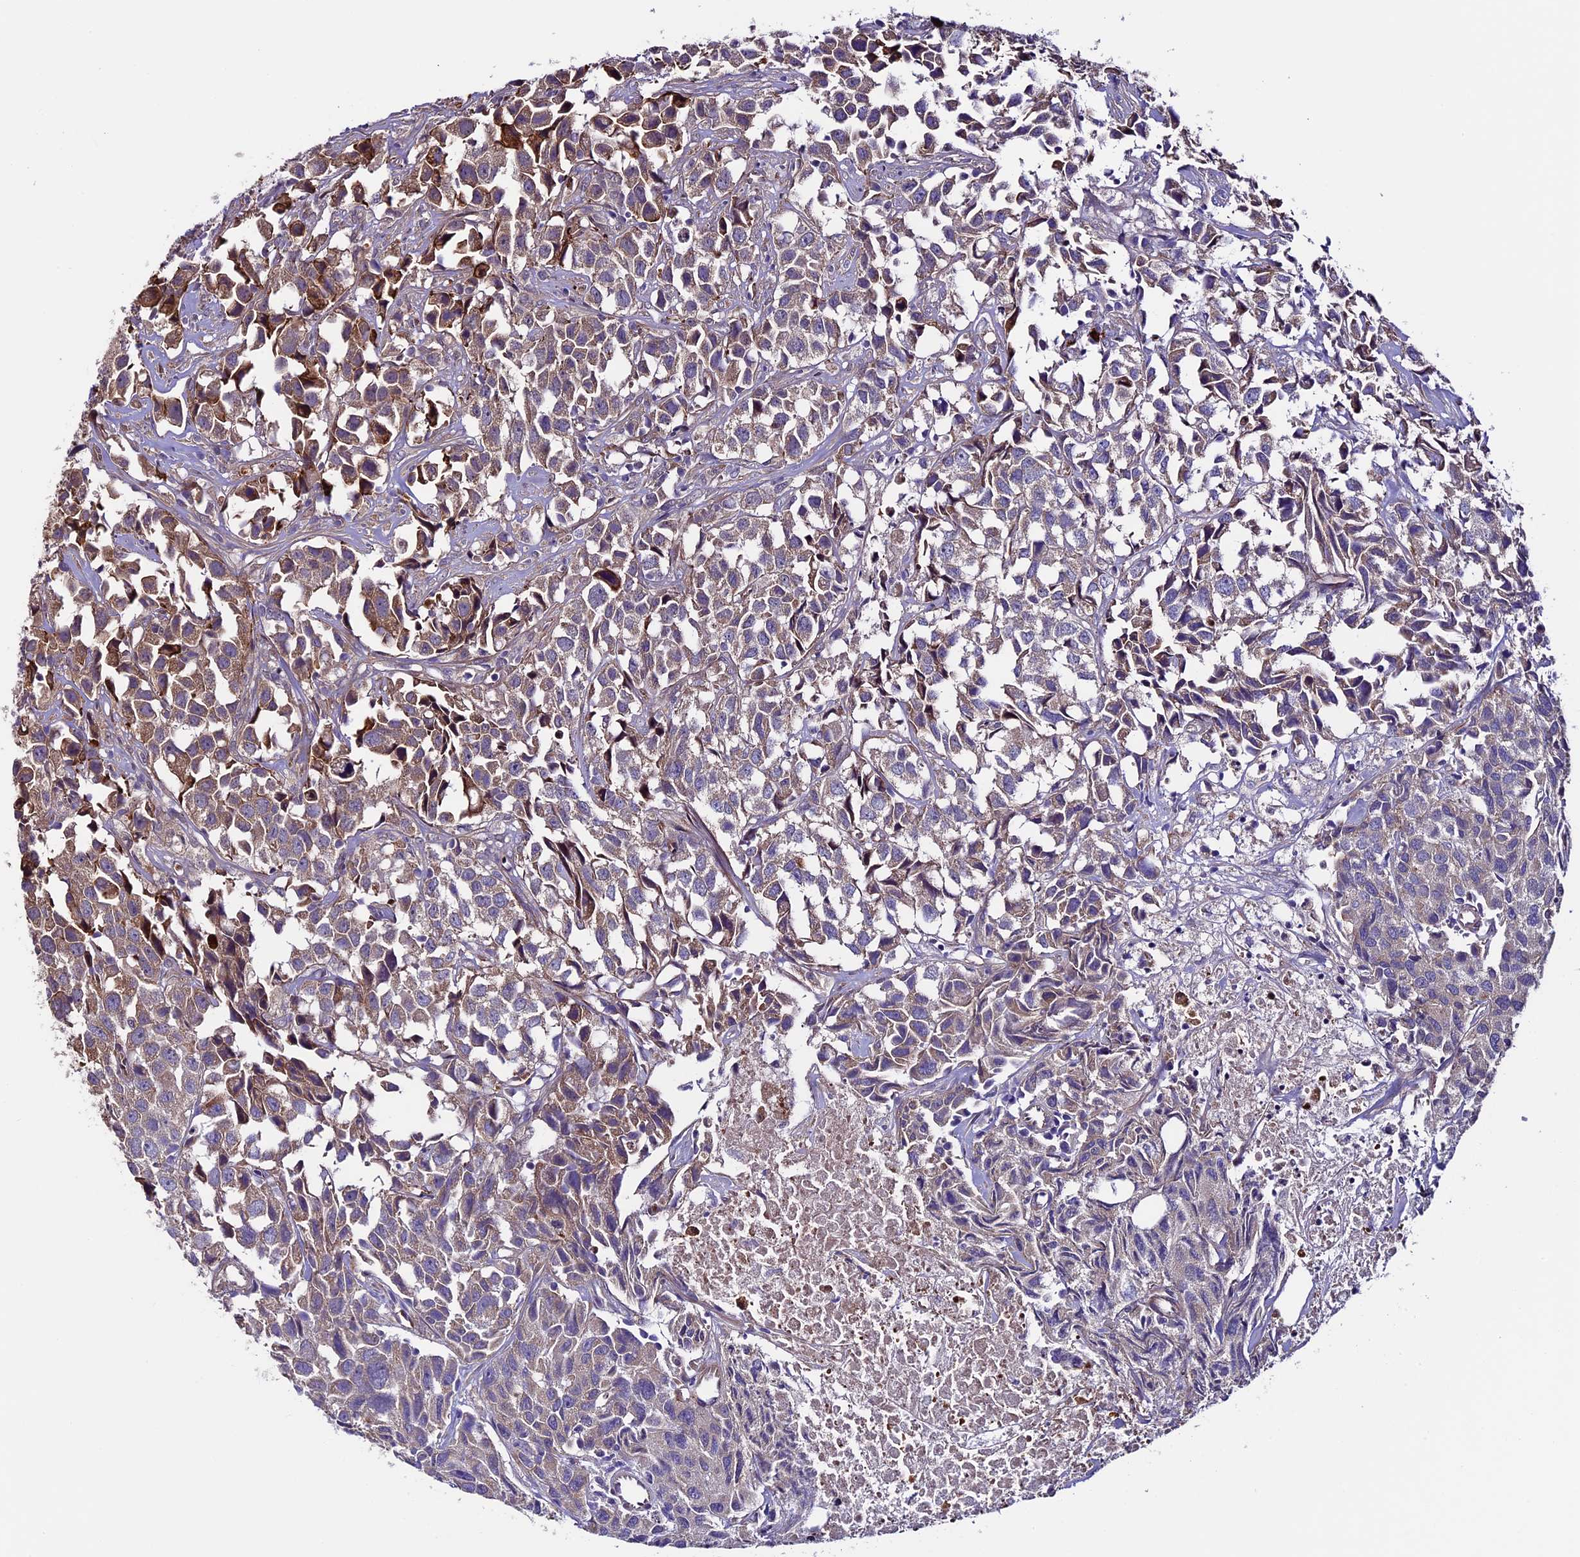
{"staining": {"intensity": "moderate", "quantity": "25%-75%", "location": "cytoplasmic/membranous"}, "tissue": "urothelial cancer", "cell_type": "Tumor cells", "image_type": "cancer", "snomed": [{"axis": "morphology", "description": "Urothelial carcinoma, High grade"}, {"axis": "topography", "description": "Urinary bladder"}], "caption": "Human high-grade urothelial carcinoma stained with a protein marker shows moderate staining in tumor cells.", "gene": "TMEM171", "patient": {"sex": "female", "age": 75}}